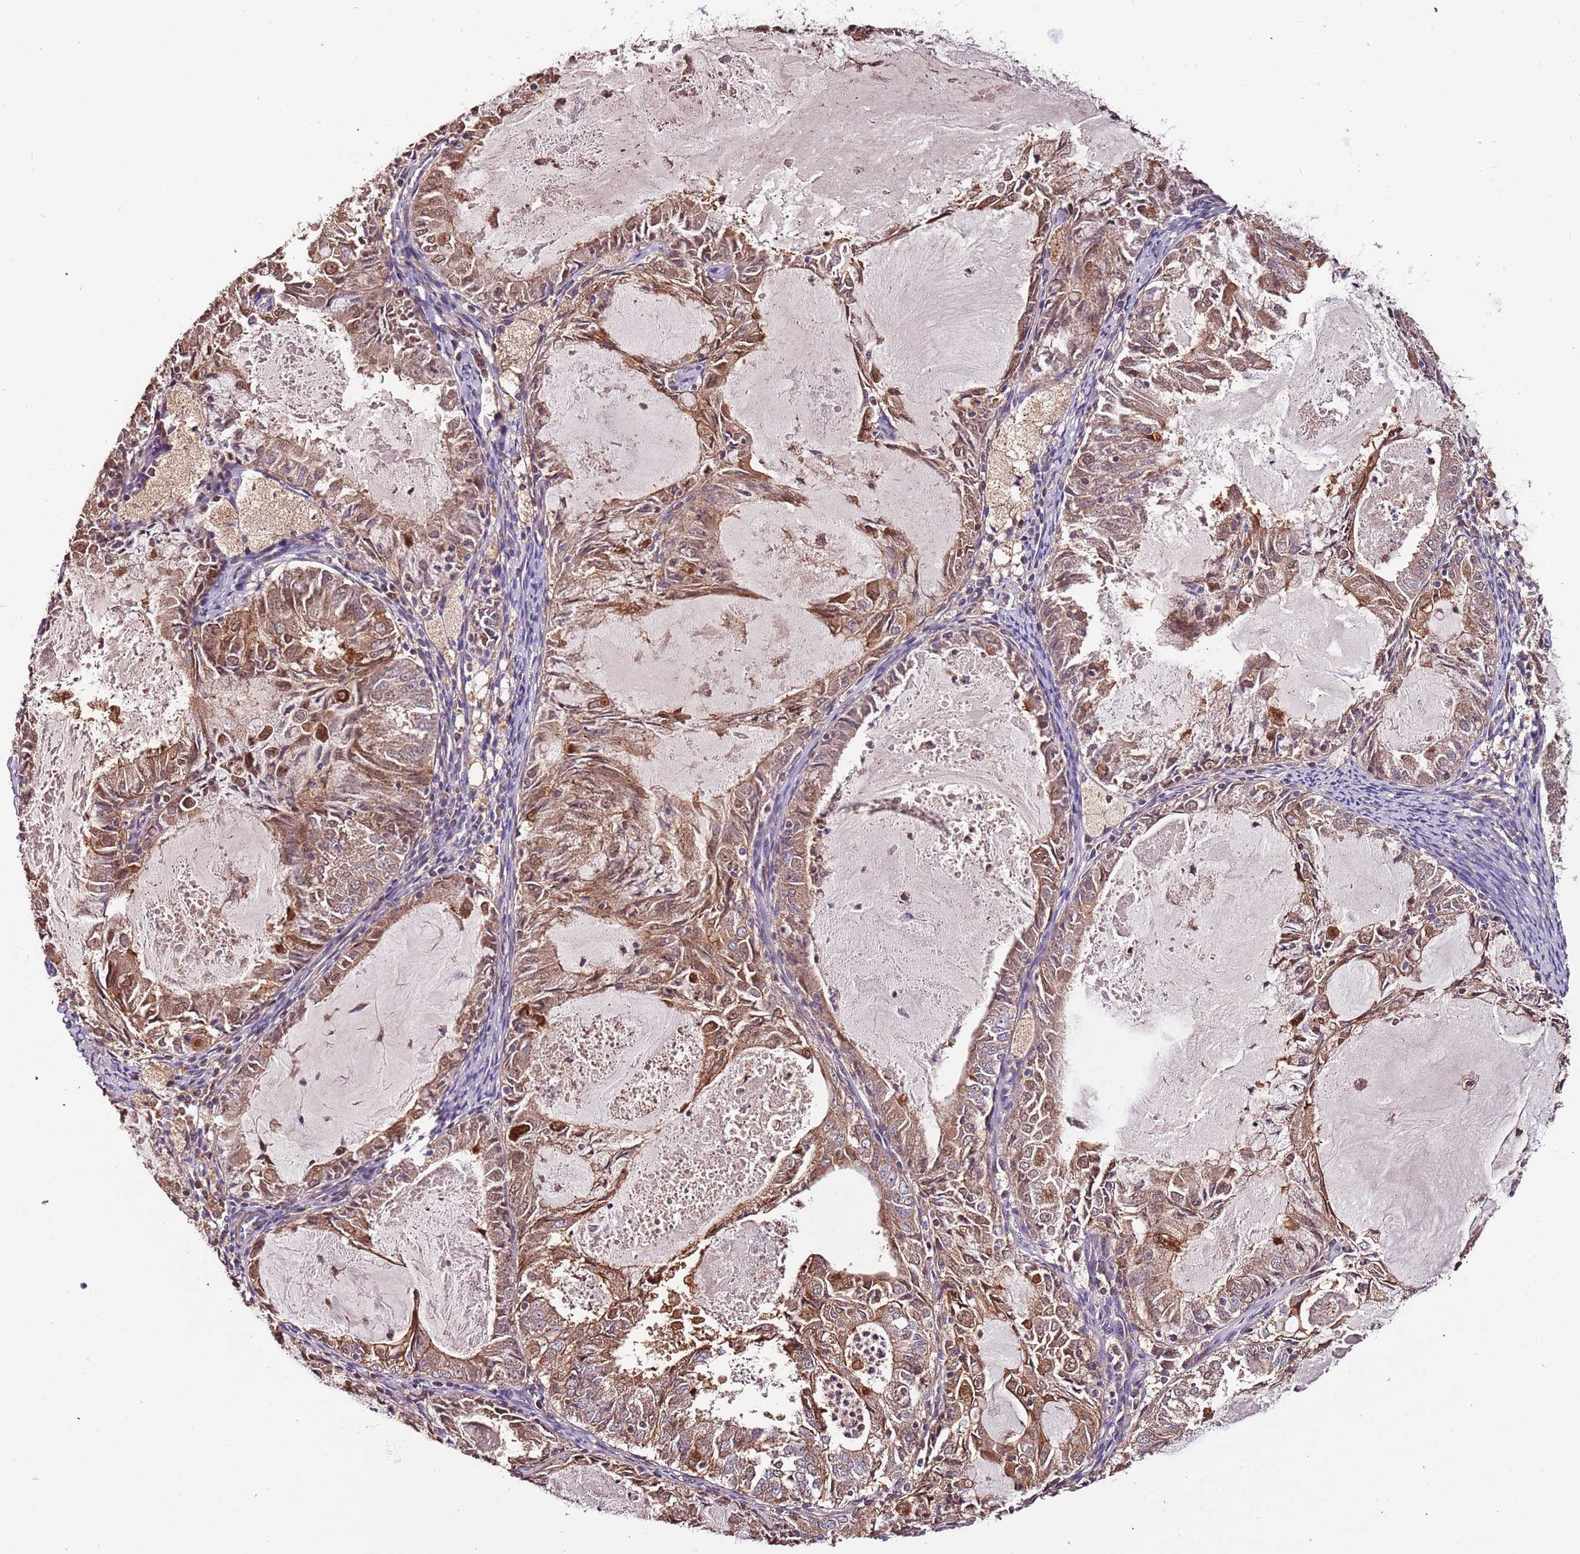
{"staining": {"intensity": "moderate", "quantity": ">75%", "location": "cytoplasmic/membranous"}, "tissue": "endometrial cancer", "cell_type": "Tumor cells", "image_type": "cancer", "snomed": [{"axis": "morphology", "description": "Adenocarcinoma, NOS"}, {"axis": "topography", "description": "Endometrium"}], "caption": "Immunohistochemistry (IHC) histopathology image of adenocarcinoma (endometrial) stained for a protein (brown), which exhibits medium levels of moderate cytoplasmic/membranous expression in about >75% of tumor cells.", "gene": "DENR", "patient": {"sex": "female", "age": 57}}